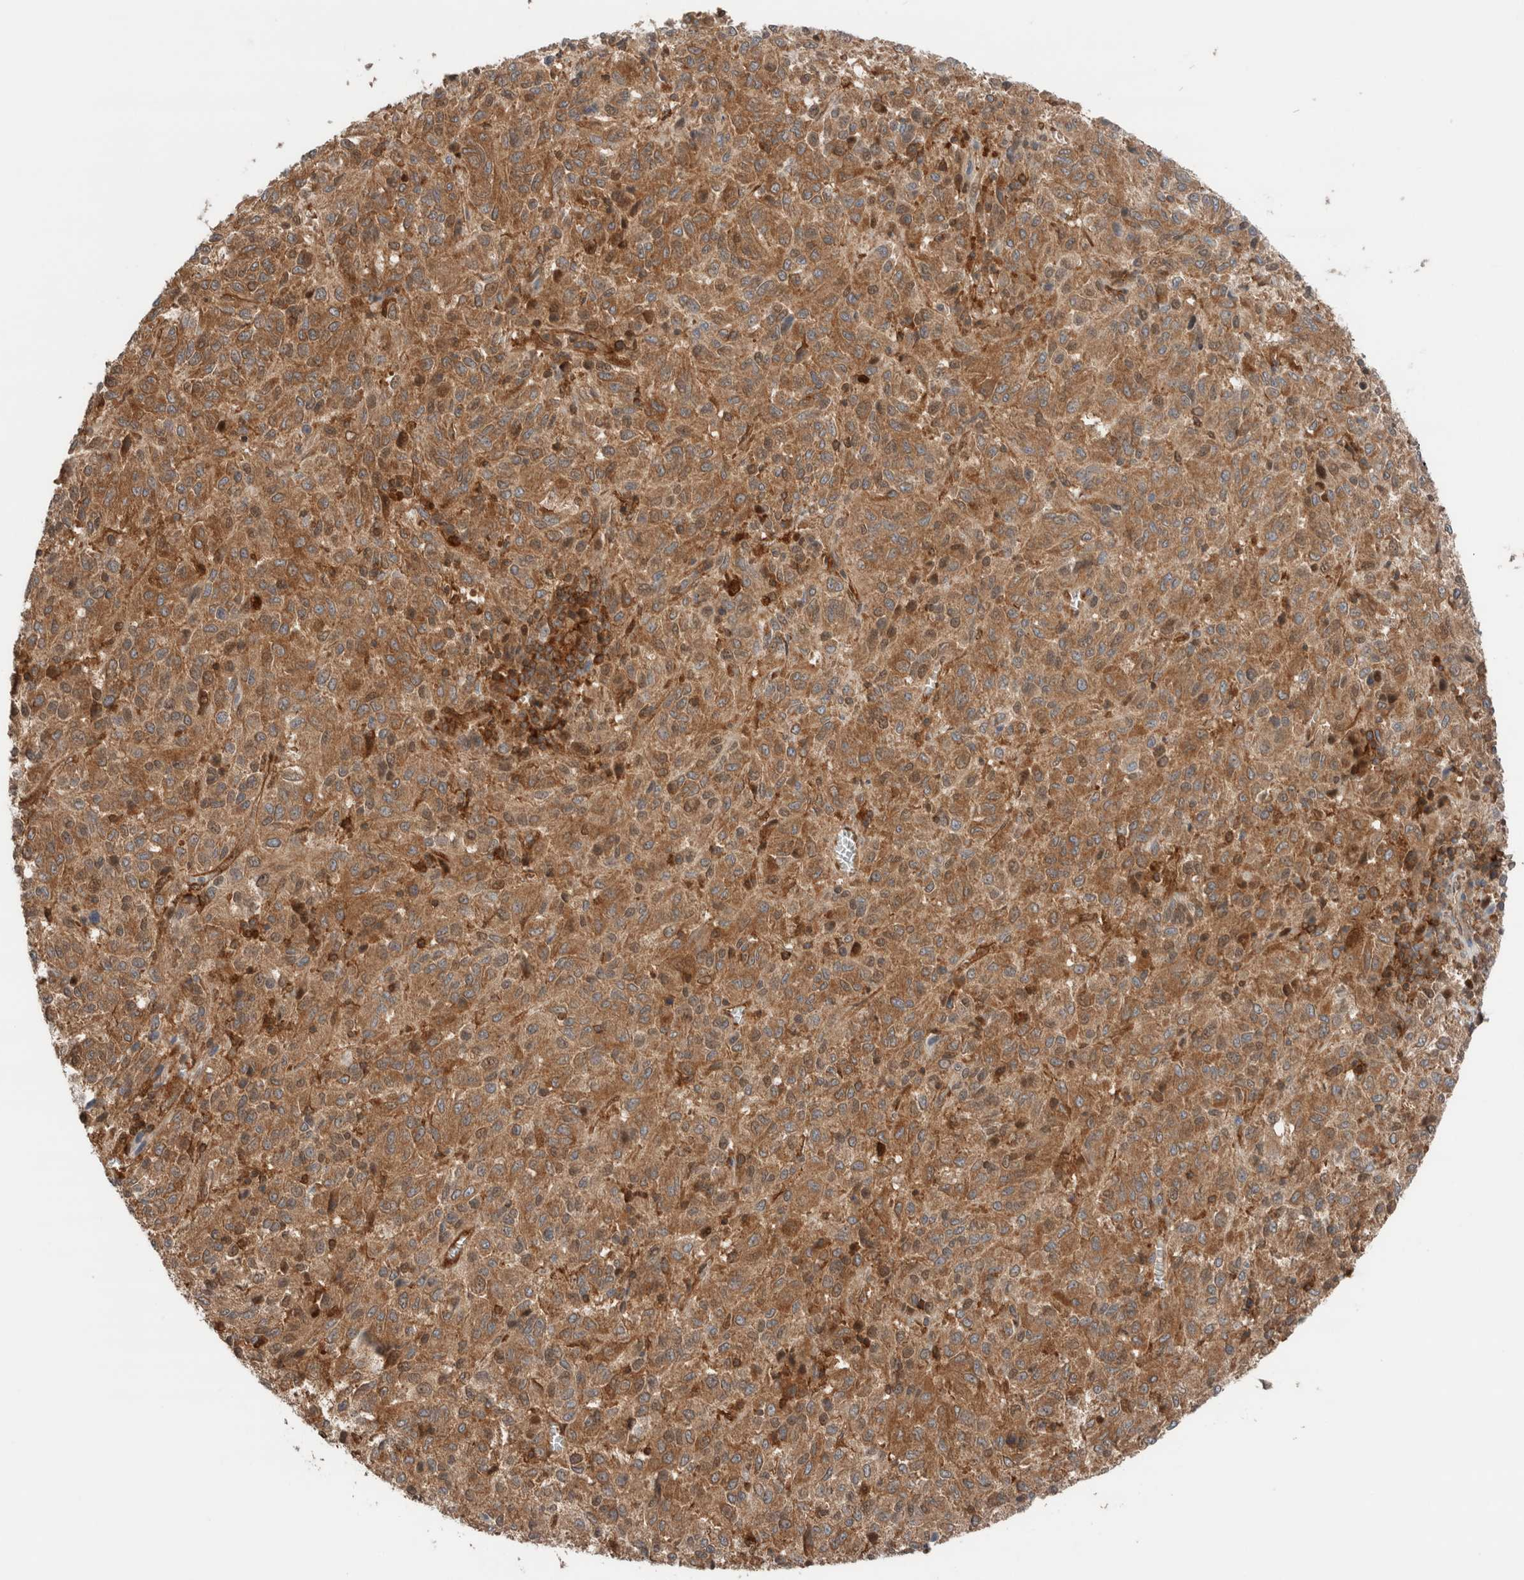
{"staining": {"intensity": "moderate", "quantity": ">75%", "location": "cytoplasmic/membranous"}, "tissue": "melanoma", "cell_type": "Tumor cells", "image_type": "cancer", "snomed": [{"axis": "morphology", "description": "Malignant melanoma, Metastatic site"}, {"axis": "topography", "description": "Lung"}], "caption": "An immunohistochemistry (IHC) micrograph of neoplastic tissue is shown. Protein staining in brown labels moderate cytoplasmic/membranous positivity in malignant melanoma (metastatic site) within tumor cells.", "gene": "XPNPEP1", "patient": {"sex": "male", "age": 64}}